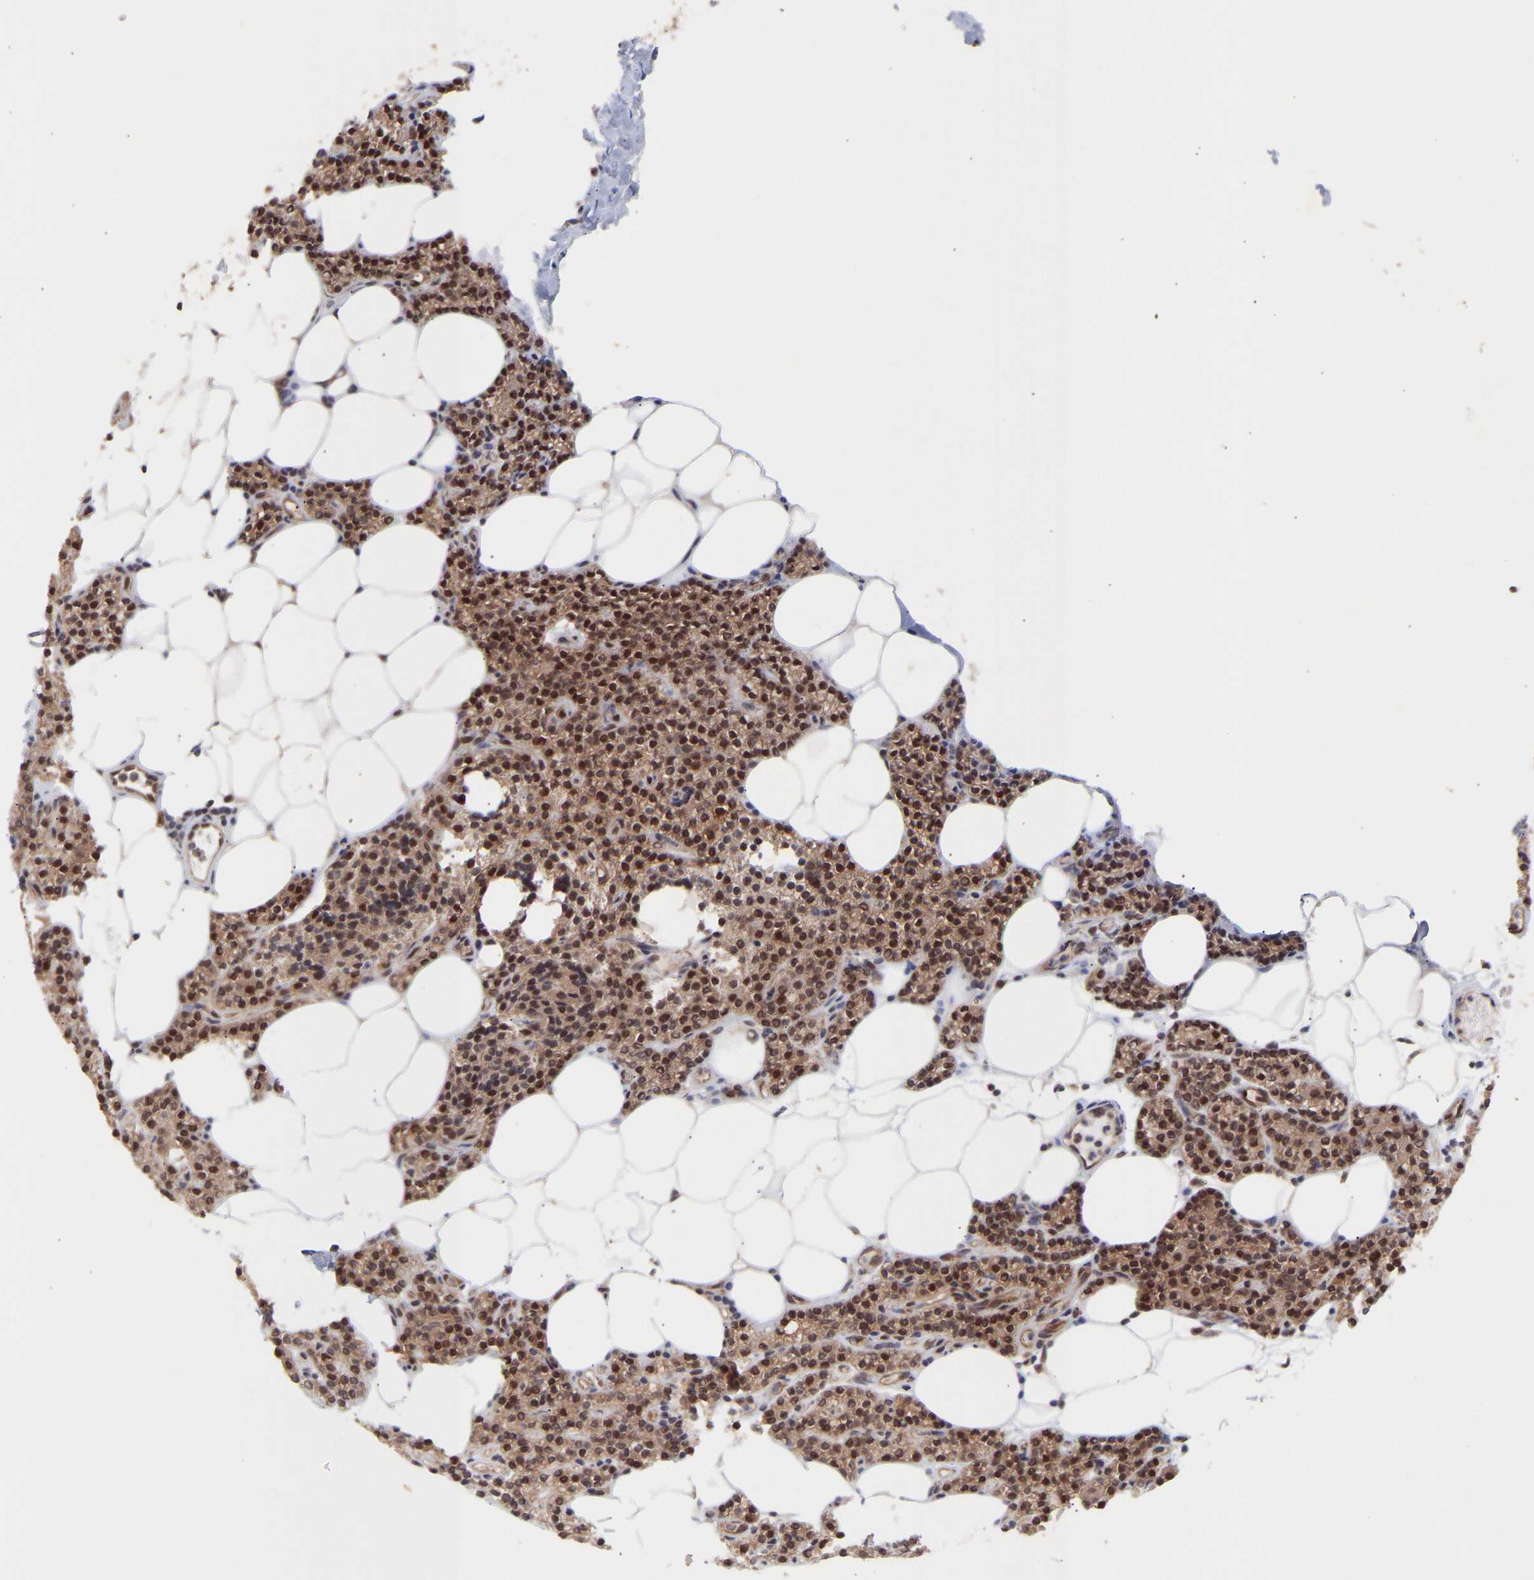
{"staining": {"intensity": "moderate", "quantity": ">75%", "location": "cytoplasmic/membranous,nuclear"}, "tissue": "parathyroid gland", "cell_type": "Glandular cells", "image_type": "normal", "snomed": [{"axis": "morphology", "description": "Normal tissue, NOS"}, {"axis": "morphology", "description": "Adenoma, NOS"}, {"axis": "topography", "description": "Parathyroid gland"}], "caption": "About >75% of glandular cells in normal human parathyroid gland reveal moderate cytoplasmic/membranous,nuclear protein staining as visualized by brown immunohistochemical staining.", "gene": "PDLIM5", "patient": {"sex": "female", "age": 70}}